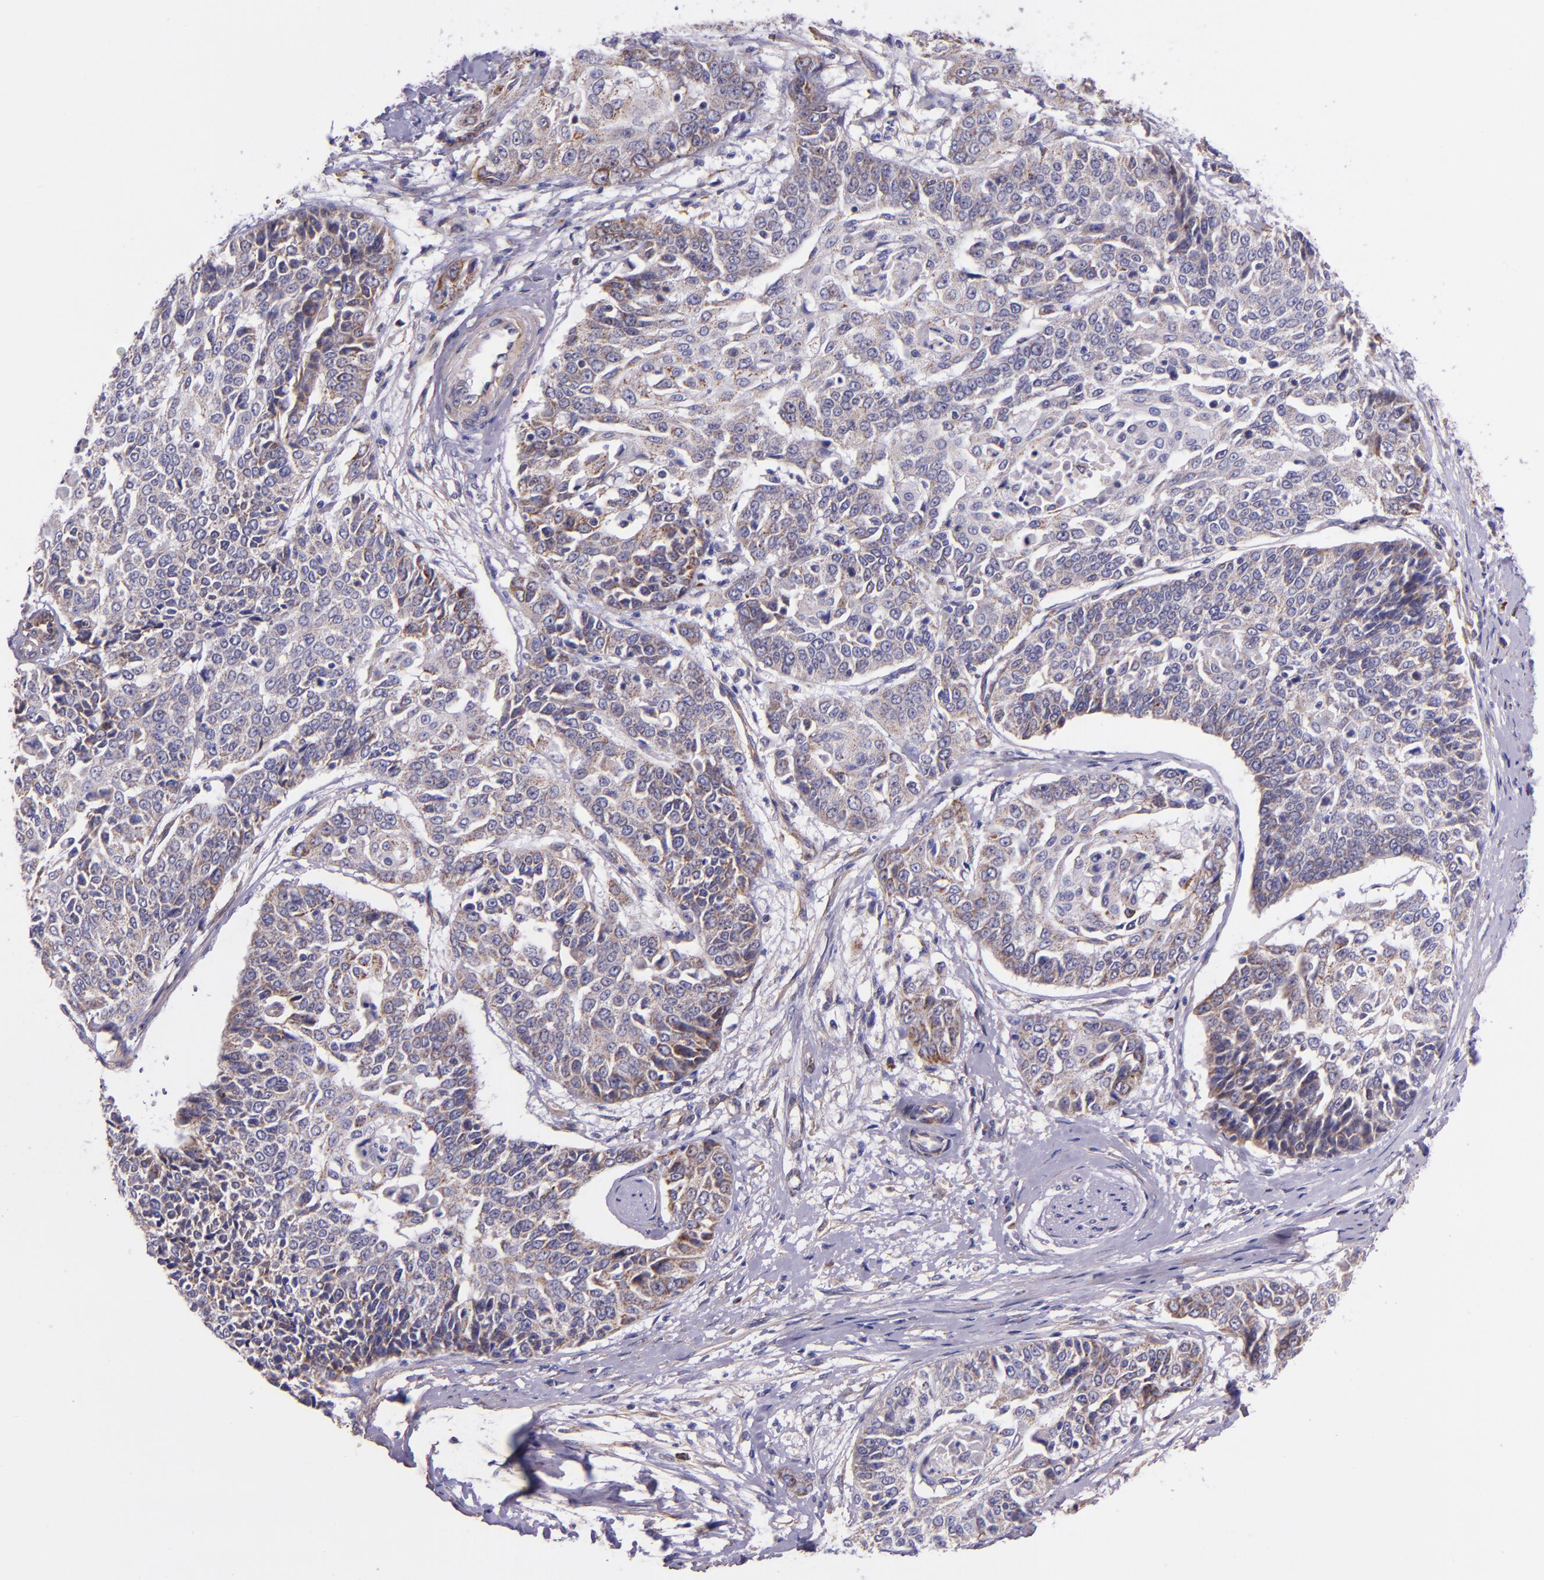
{"staining": {"intensity": "moderate", "quantity": "25%-75%", "location": "cytoplasmic/membranous"}, "tissue": "cervical cancer", "cell_type": "Tumor cells", "image_type": "cancer", "snomed": [{"axis": "morphology", "description": "Squamous cell carcinoma, NOS"}, {"axis": "topography", "description": "Cervix"}], "caption": "Approximately 25%-75% of tumor cells in human cervical cancer display moderate cytoplasmic/membranous protein expression as visualized by brown immunohistochemical staining.", "gene": "IDH3G", "patient": {"sex": "female", "age": 64}}